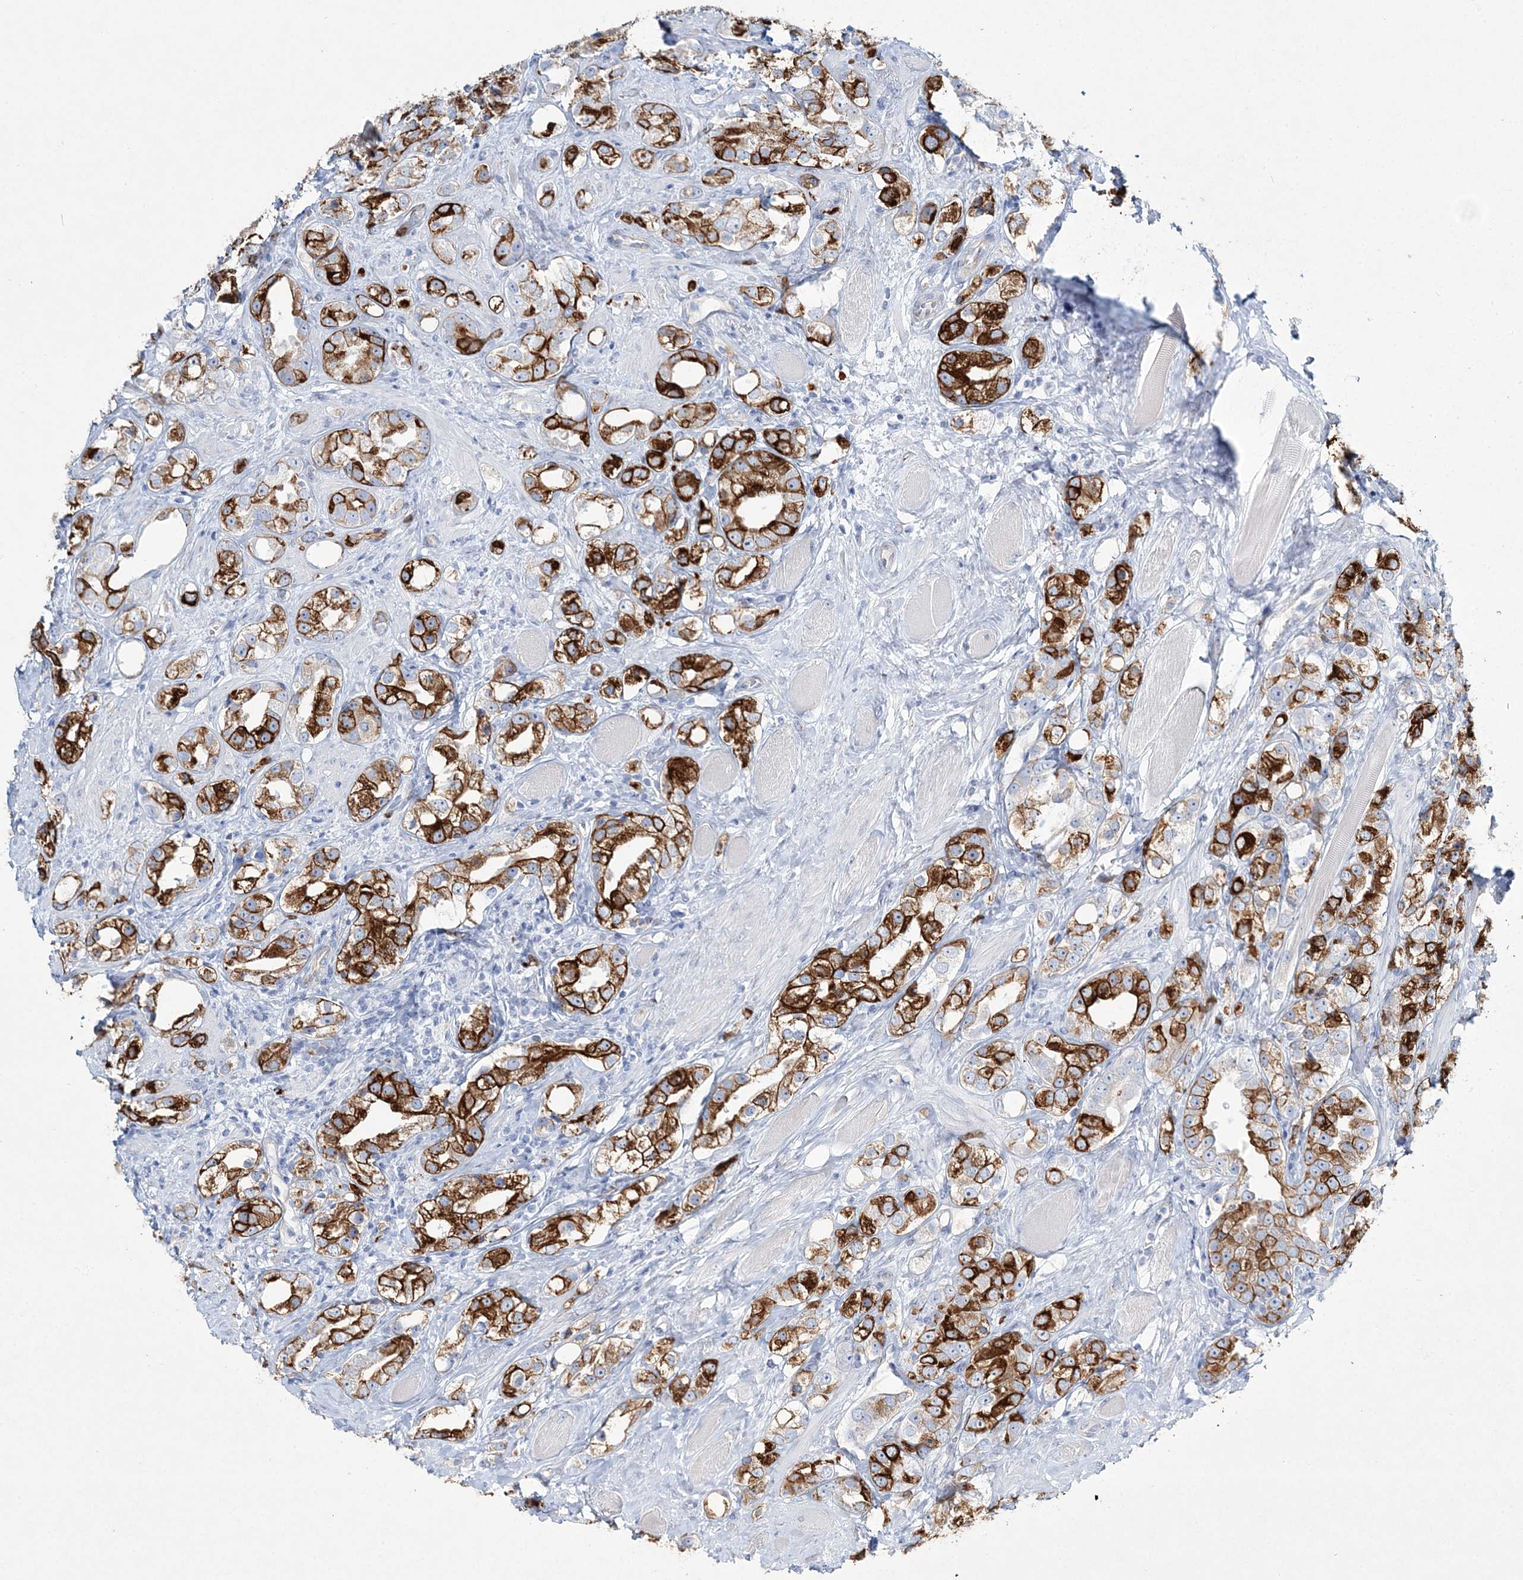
{"staining": {"intensity": "strong", "quantity": ">75%", "location": "cytoplasmic/membranous"}, "tissue": "prostate cancer", "cell_type": "Tumor cells", "image_type": "cancer", "snomed": [{"axis": "morphology", "description": "Adenocarcinoma, NOS"}, {"axis": "topography", "description": "Prostate"}], "caption": "Protein staining by IHC demonstrates strong cytoplasmic/membranous staining in approximately >75% of tumor cells in adenocarcinoma (prostate).", "gene": "ADGRL1", "patient": {"sex": "male", "age": 79}}